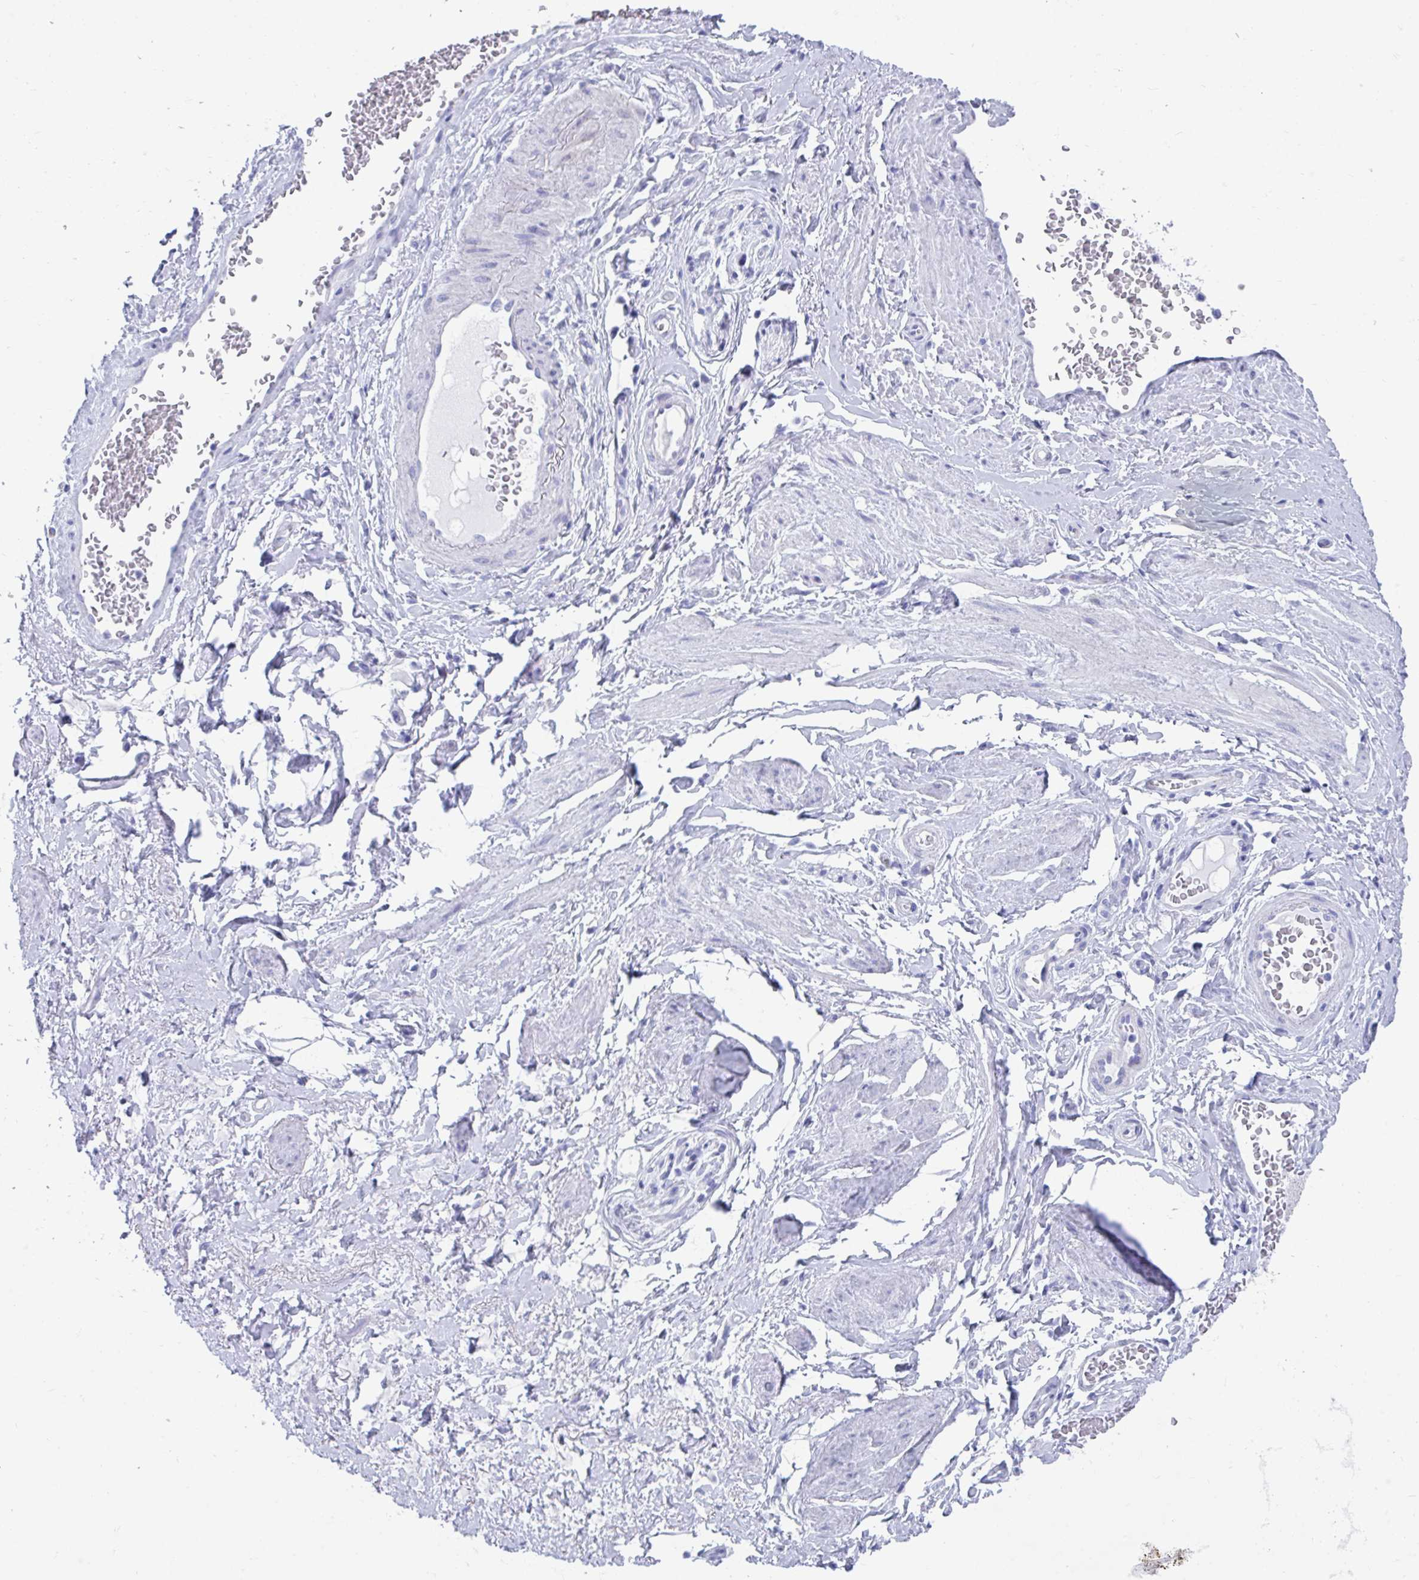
{"staining": {"intensity": "negative", "quantity": "none", "location": "none"}, "tissue": "adipose tissue", "cell_type": "Adipocytes", "image_type": "normal", "snomed": [{"axis": "morphology", "description": "Normal tissue, NOS"}, {"axis": "topography", "description": "Vagina"}, {"axis": "topography", "description": "Peripheral nerve tissue"}], "caption": "Immunohistochemistry of benign human adipose tissue shows no staining in adipocytes. (DAB (3,3'-diaminobenzidine) IHC, high magnification).", "gene": "TTC30A", "patient": {"sex": "female", "age": 71}}